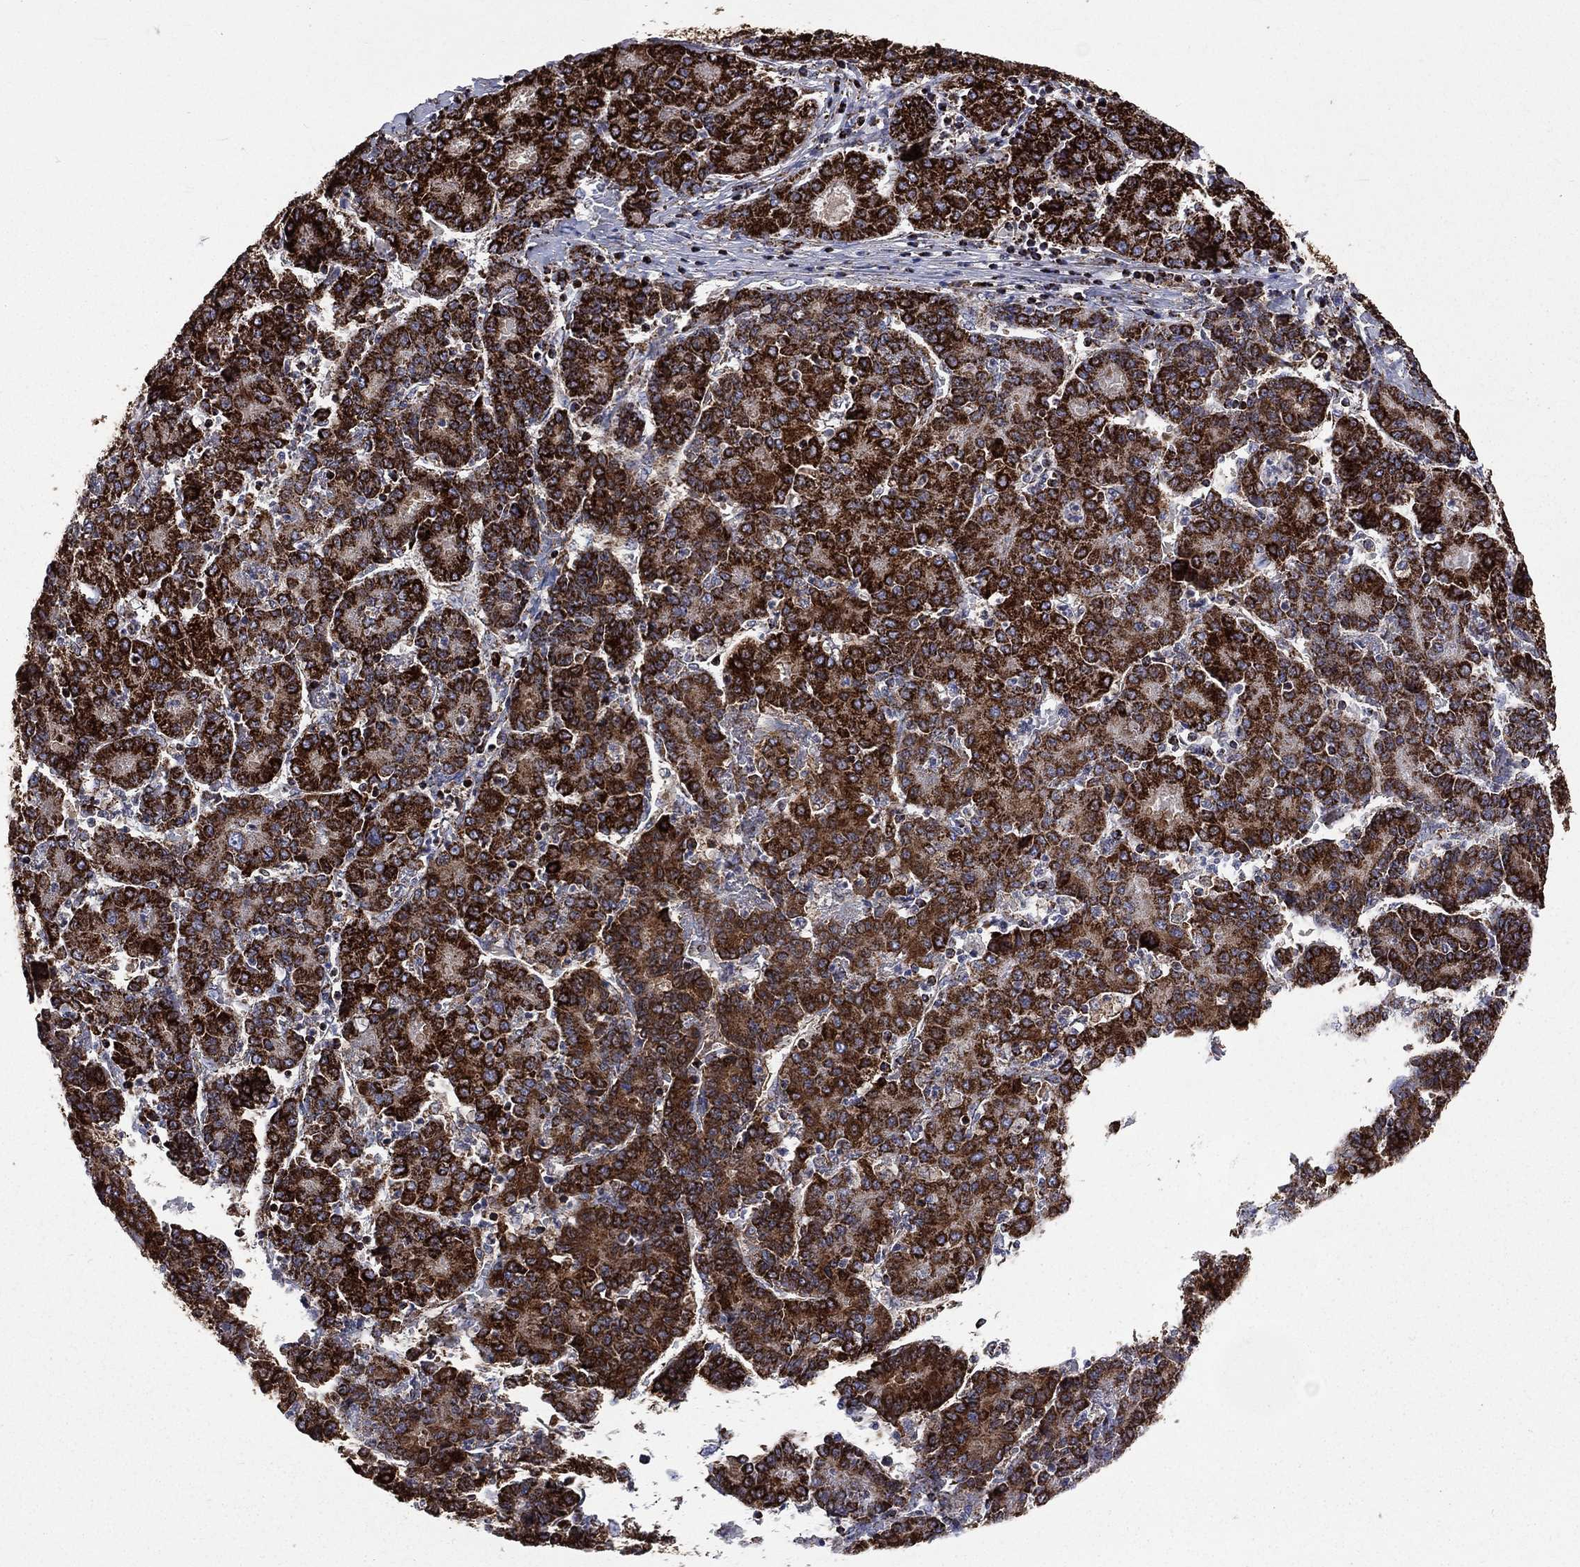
{"staining": {"intensity": "strong", "quantity": ">75%", "location": "cytoplasmic/membranous"}, "tissue": "liver cancer", "cell_type": "Tumor cells", "image_type": "cancer", "snomed": [{"axis": "morphology", "description": "Carcinoma, Hepatocellular, NOS"}, {"axis": "topography", "description": "Liver"}], "caption": "Protein expression by IHC exhibits strong cytoplasmic/membranous expression in approximately >75% of tumor cells in liver cancer (hepatocellular carcinoma).", "gene": "GOT2", "patient": {"sex": "male", "age": 65}}